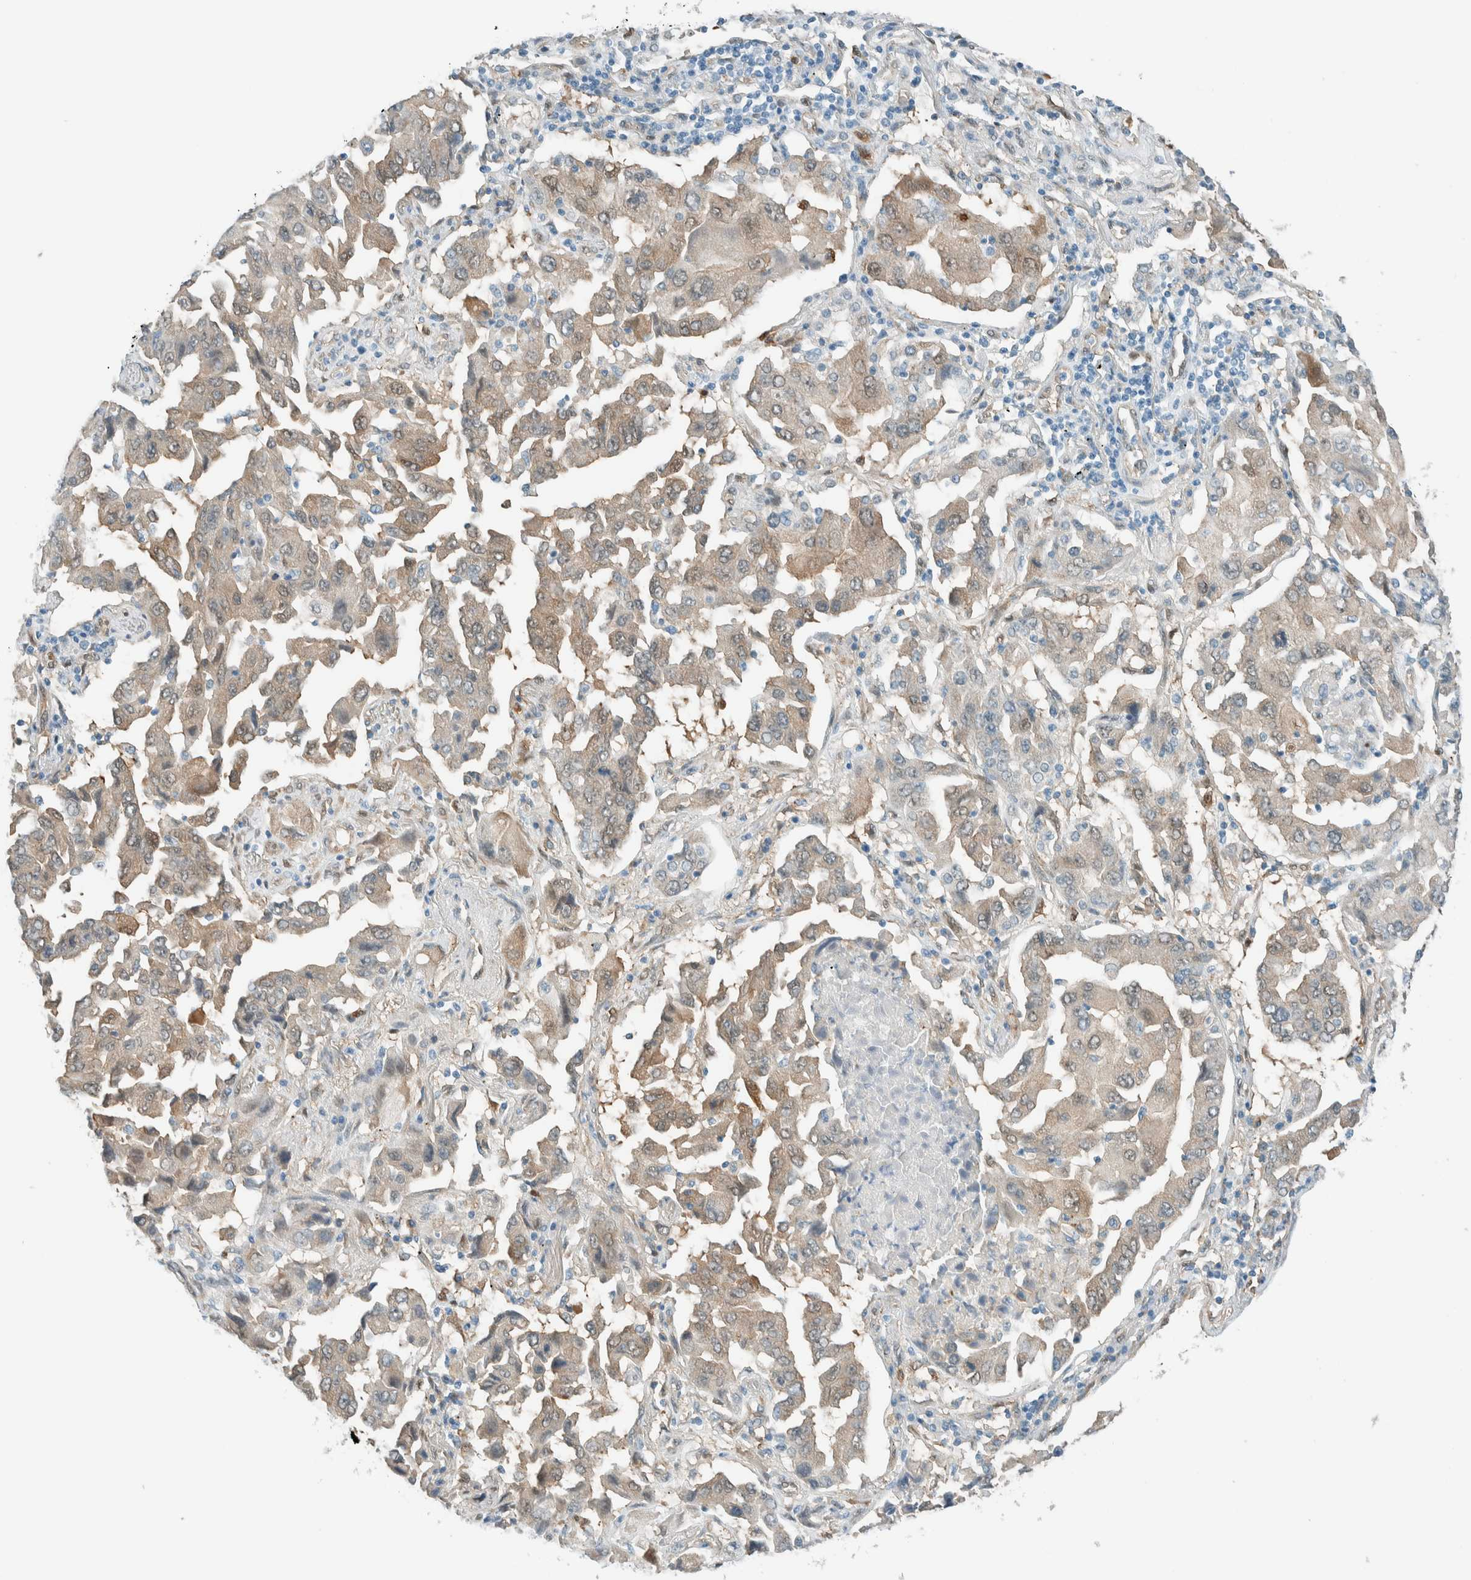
{"staining": {"intensity": "weak", "quantity": "25%-75%", "location": "cytoplasmic/membranous"}, "tissue": "lung cancer", "cell_type": "Tumor cells", "image_type": "cancer", "snomed": [{"axis": "morphology", "description": "Adenocarcinoma, NOS"}, {"axis": "topography", "description": "Lung"}], "caption": "Immunohistochemistry (IHC) (DAB (3,3'-diaminobenzidine)) staining of adenocarcinoma (lung) shows weak cytoplasmic/membranous protein staining in approximately 25%-75% of tumor cells.", "gene": "NXN", "patient": {"sex": "female", "age": 65}}